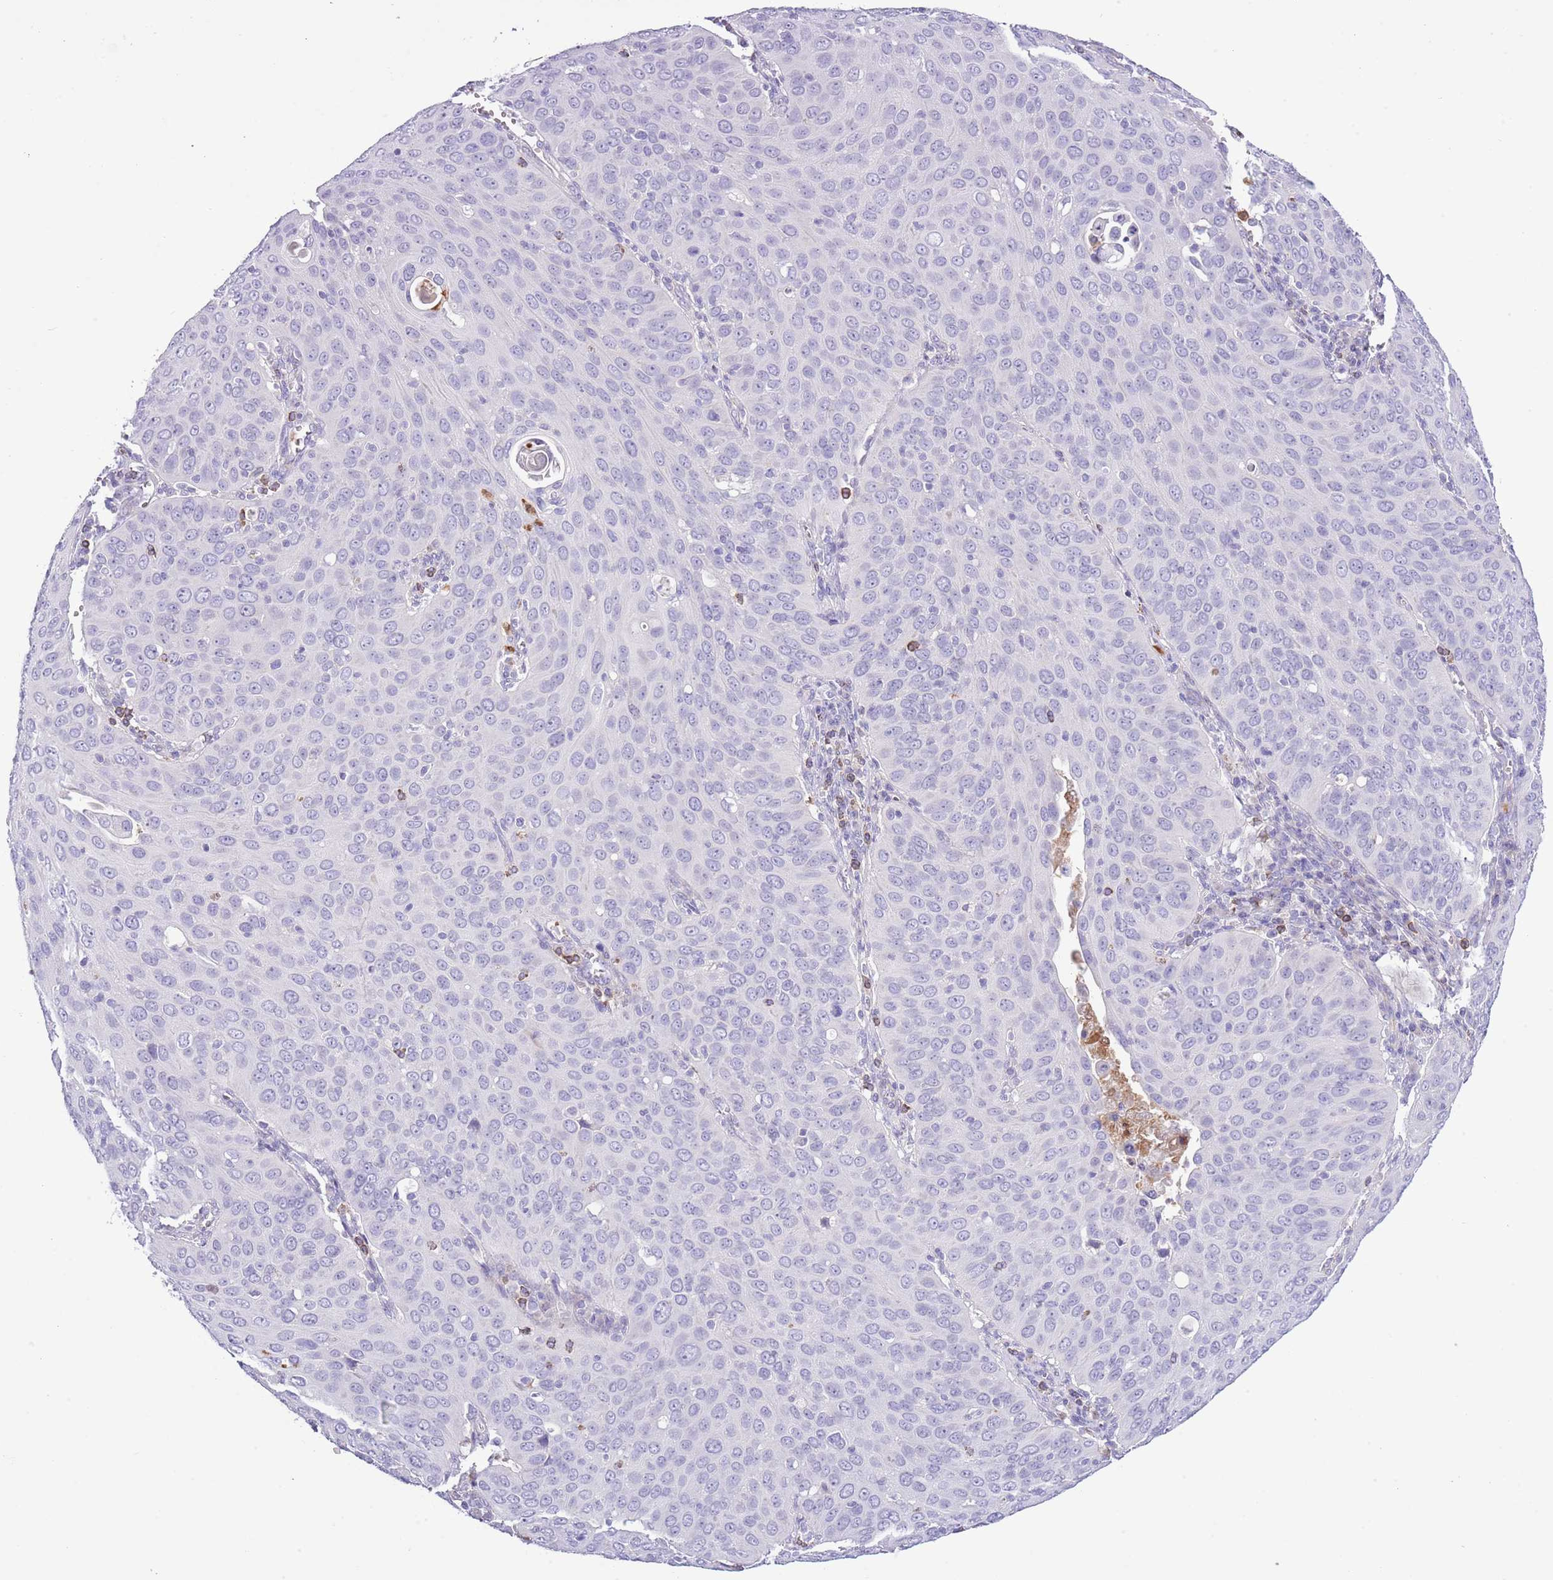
{"staining": {"intensity": "negative", "quantity": "none", "location": "none"}, "tissue": "cervical cancer", "cell_type": "Tumor cells", "image_type": "cancer", "snomed": [{"axis": "morphology", "description": "Squamous cell carcinoma, NOS"}, {"axis": "topography", "description": "Cervix"}], "caption": "Immunohistochemical staining of human cervical cancer (squamous cell carcinoma) reveals no significant expression in tumor cells.", "gene": "OR6M1", "patient": {"sex": "female", "age": 36}}